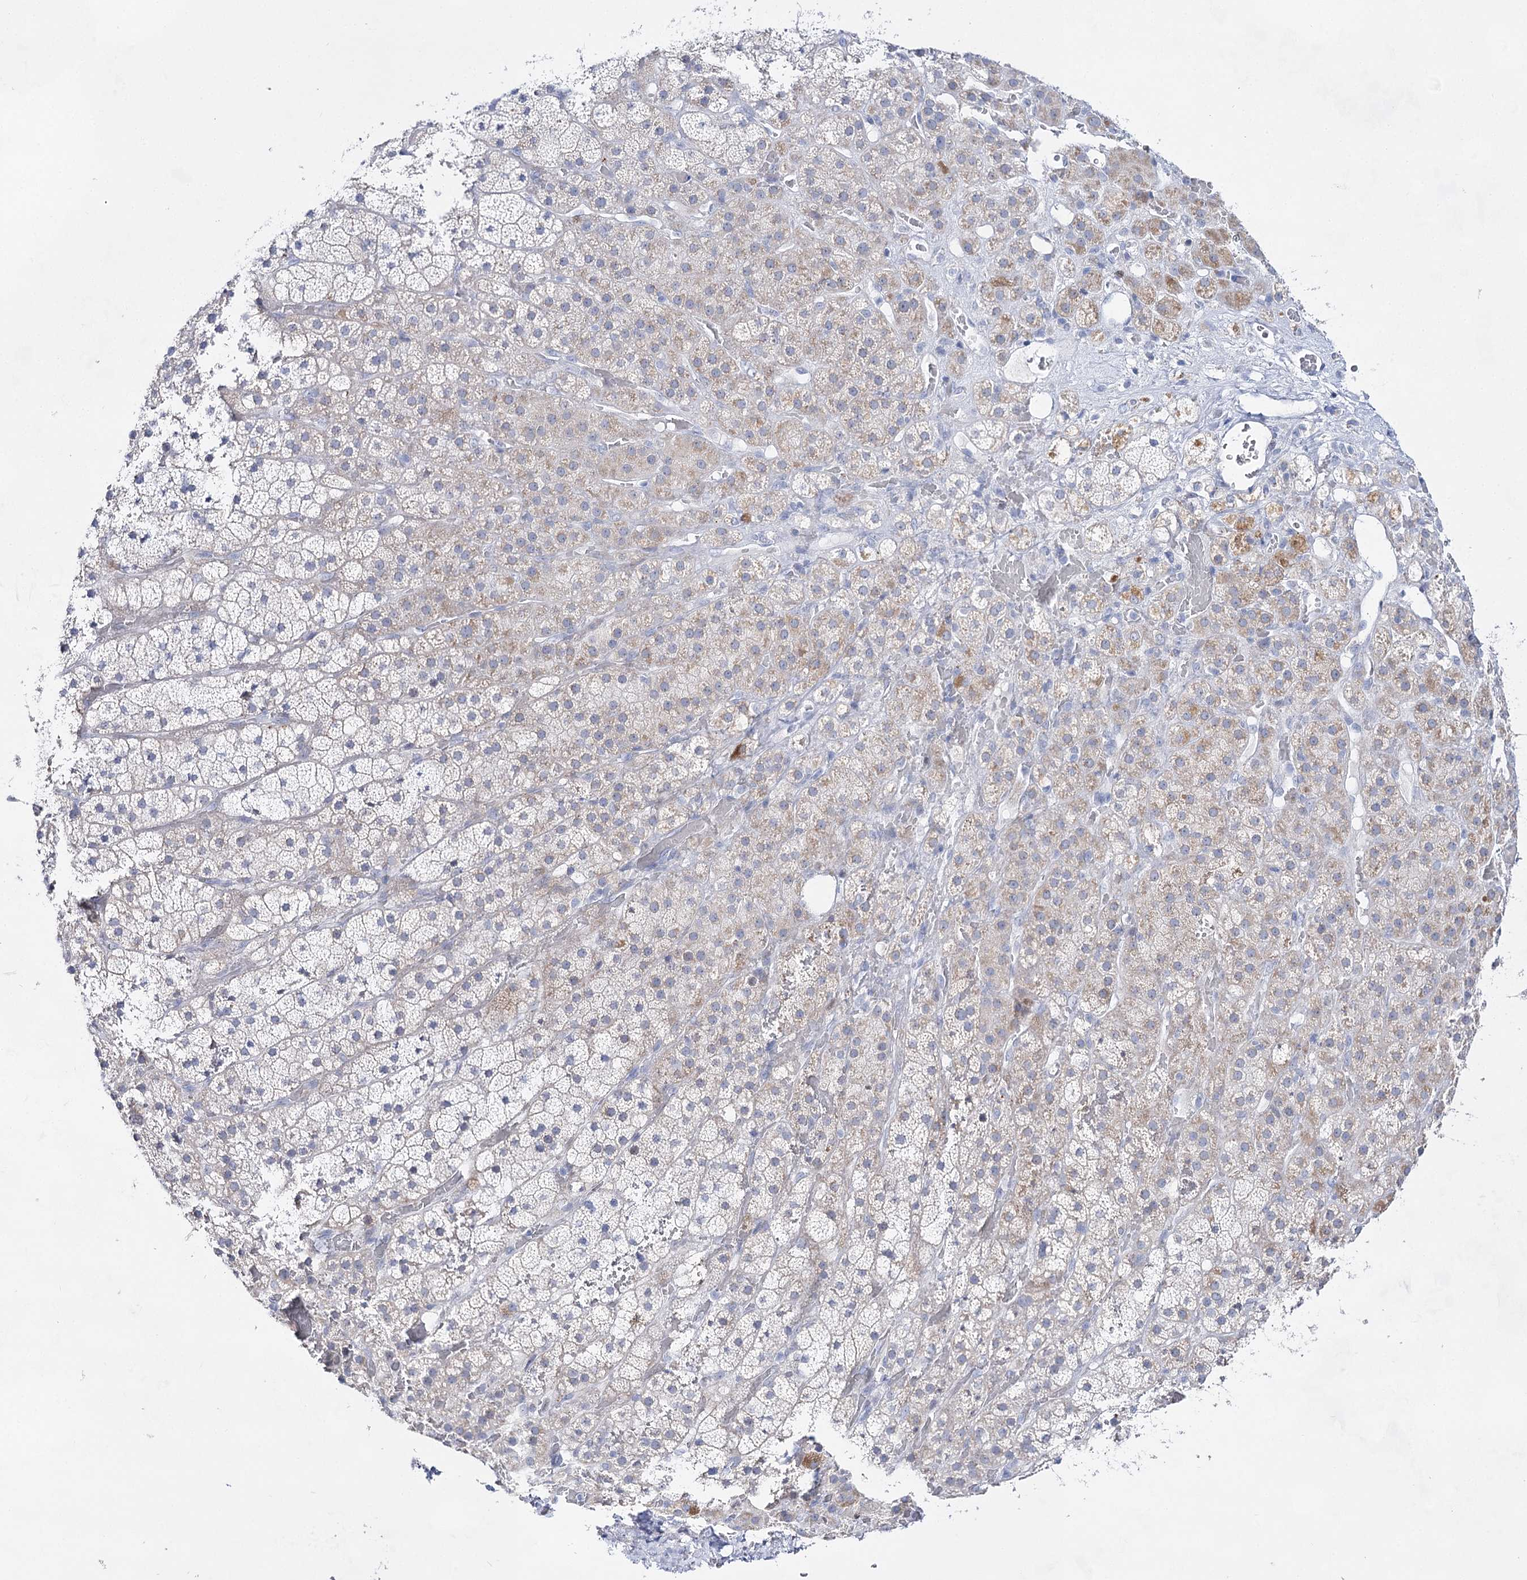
{"staining": {"intensity": "moderate", "quantity": "<25%", "location": "cytoplasmic/membranous"}, "tissue": "adrenal gland", "cell_type": "Glandular cells", "image_type": "normal", "snomed": [{"axis": "morphology", "description": "Normal tissue, NOS"}, {"axis": "topography", "description": "Adrenal gland"}], "caption": "Immunohistochemistry (IHC) micrograph of normal adrenal gland: human adrenal gland stained using immunohistochemistry shows low levels of moderate protein expression localized specifically in the cytoplasmic/membranous of glandular cells, appearing as a cytoplasmic/membranous brown color.", "gene": "BPHL", "patient": {"sex": "male", "age": 57}}